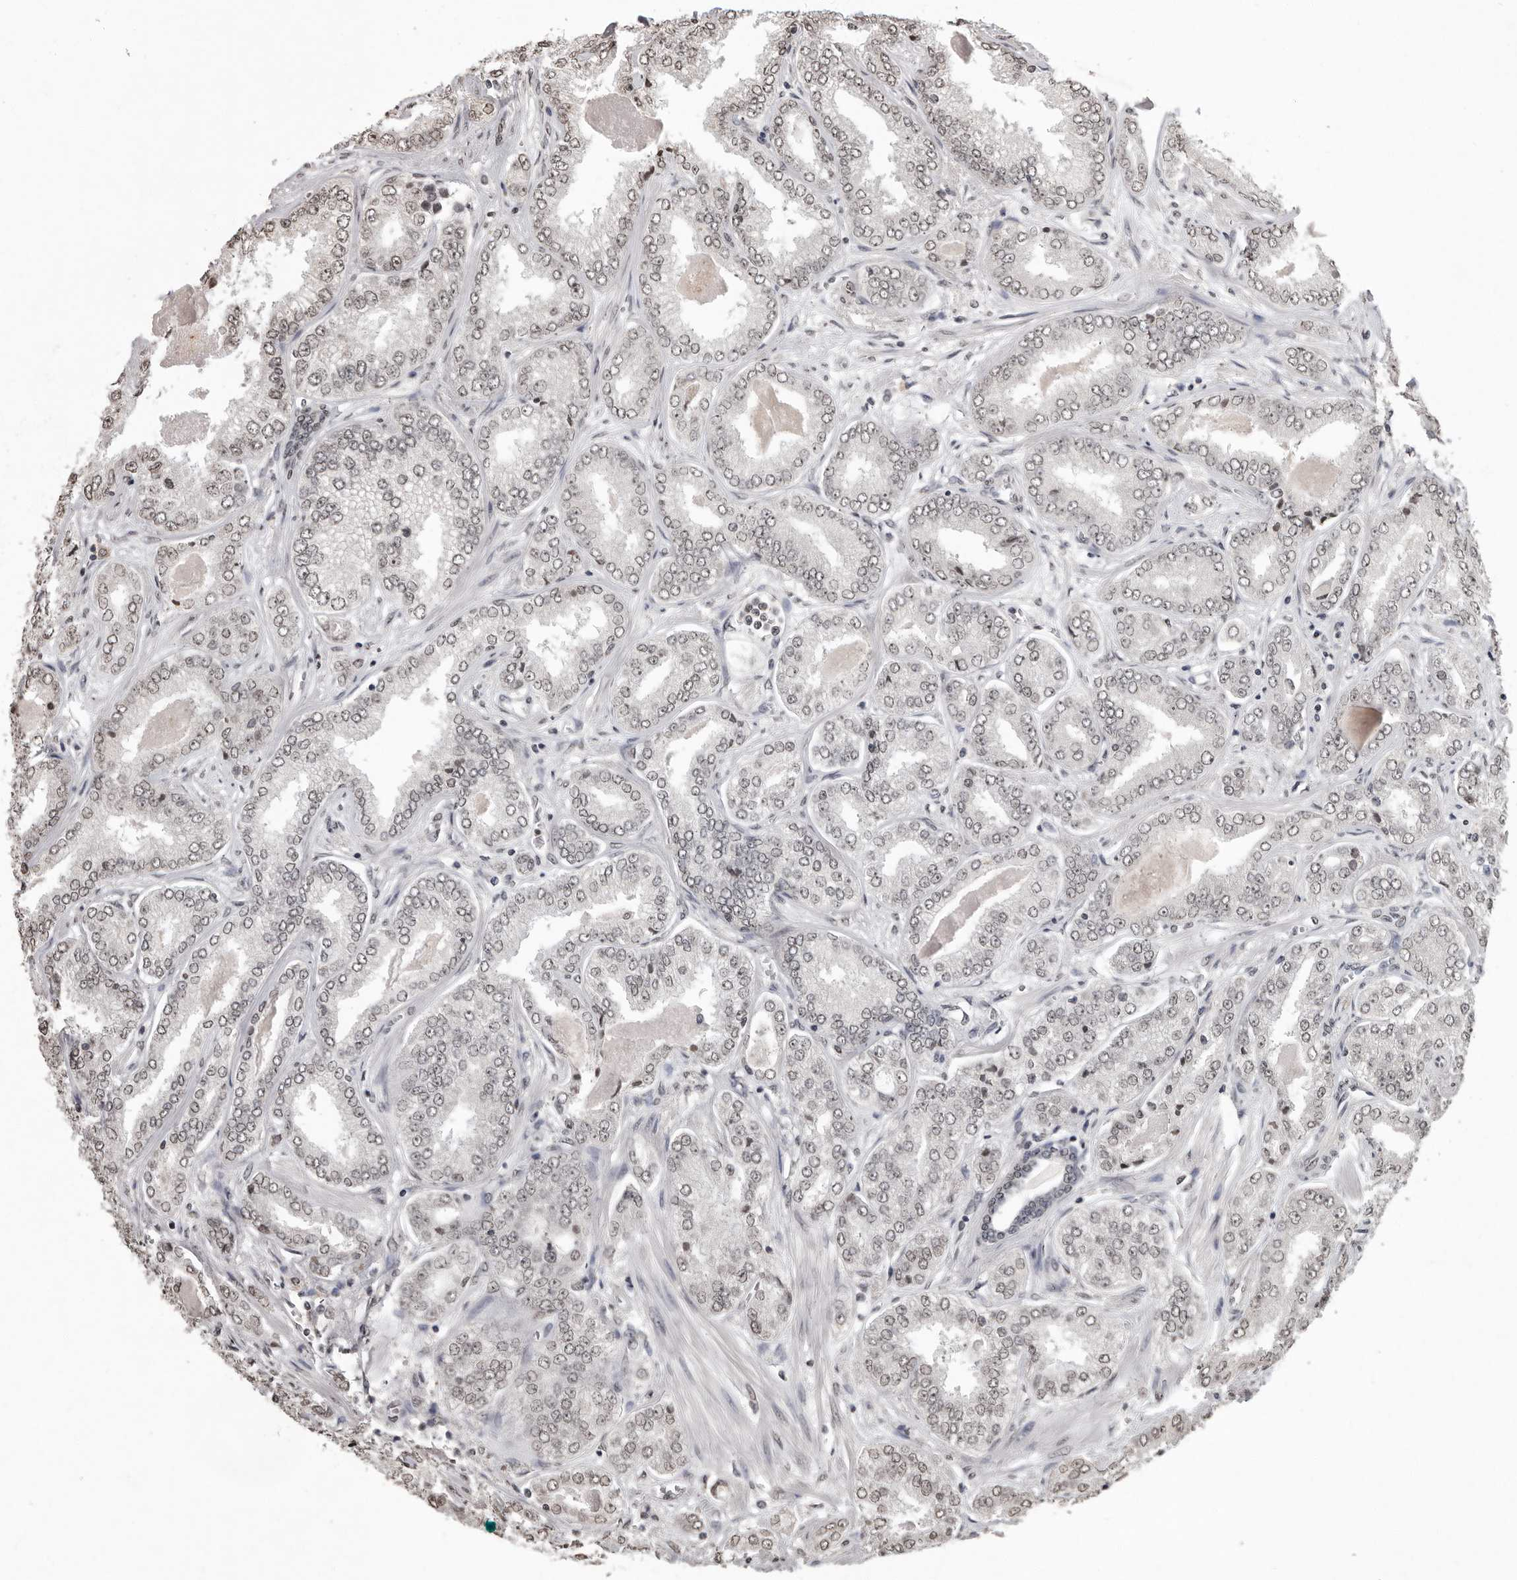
{"staining": {"intensity": "negative", "quantity": "none", "location": "none"}, "tissue": "prostate cancer", "cell_type": "Tumor cells", "image_type": "cancer", "snomed": [{"axis": "morphology", "description": "Adenocarcinoma, High grade"}, {"axis": "topography", "description": "Prostate"}], "caption": "A high-resolution image shows immunohistochemistry staining of prostate cancer (high-grade adenocarcinoma), which shows no significant expression in tumor cells.", "gene": "WDR45", "patient": {"sex": "male", "age": 71}}